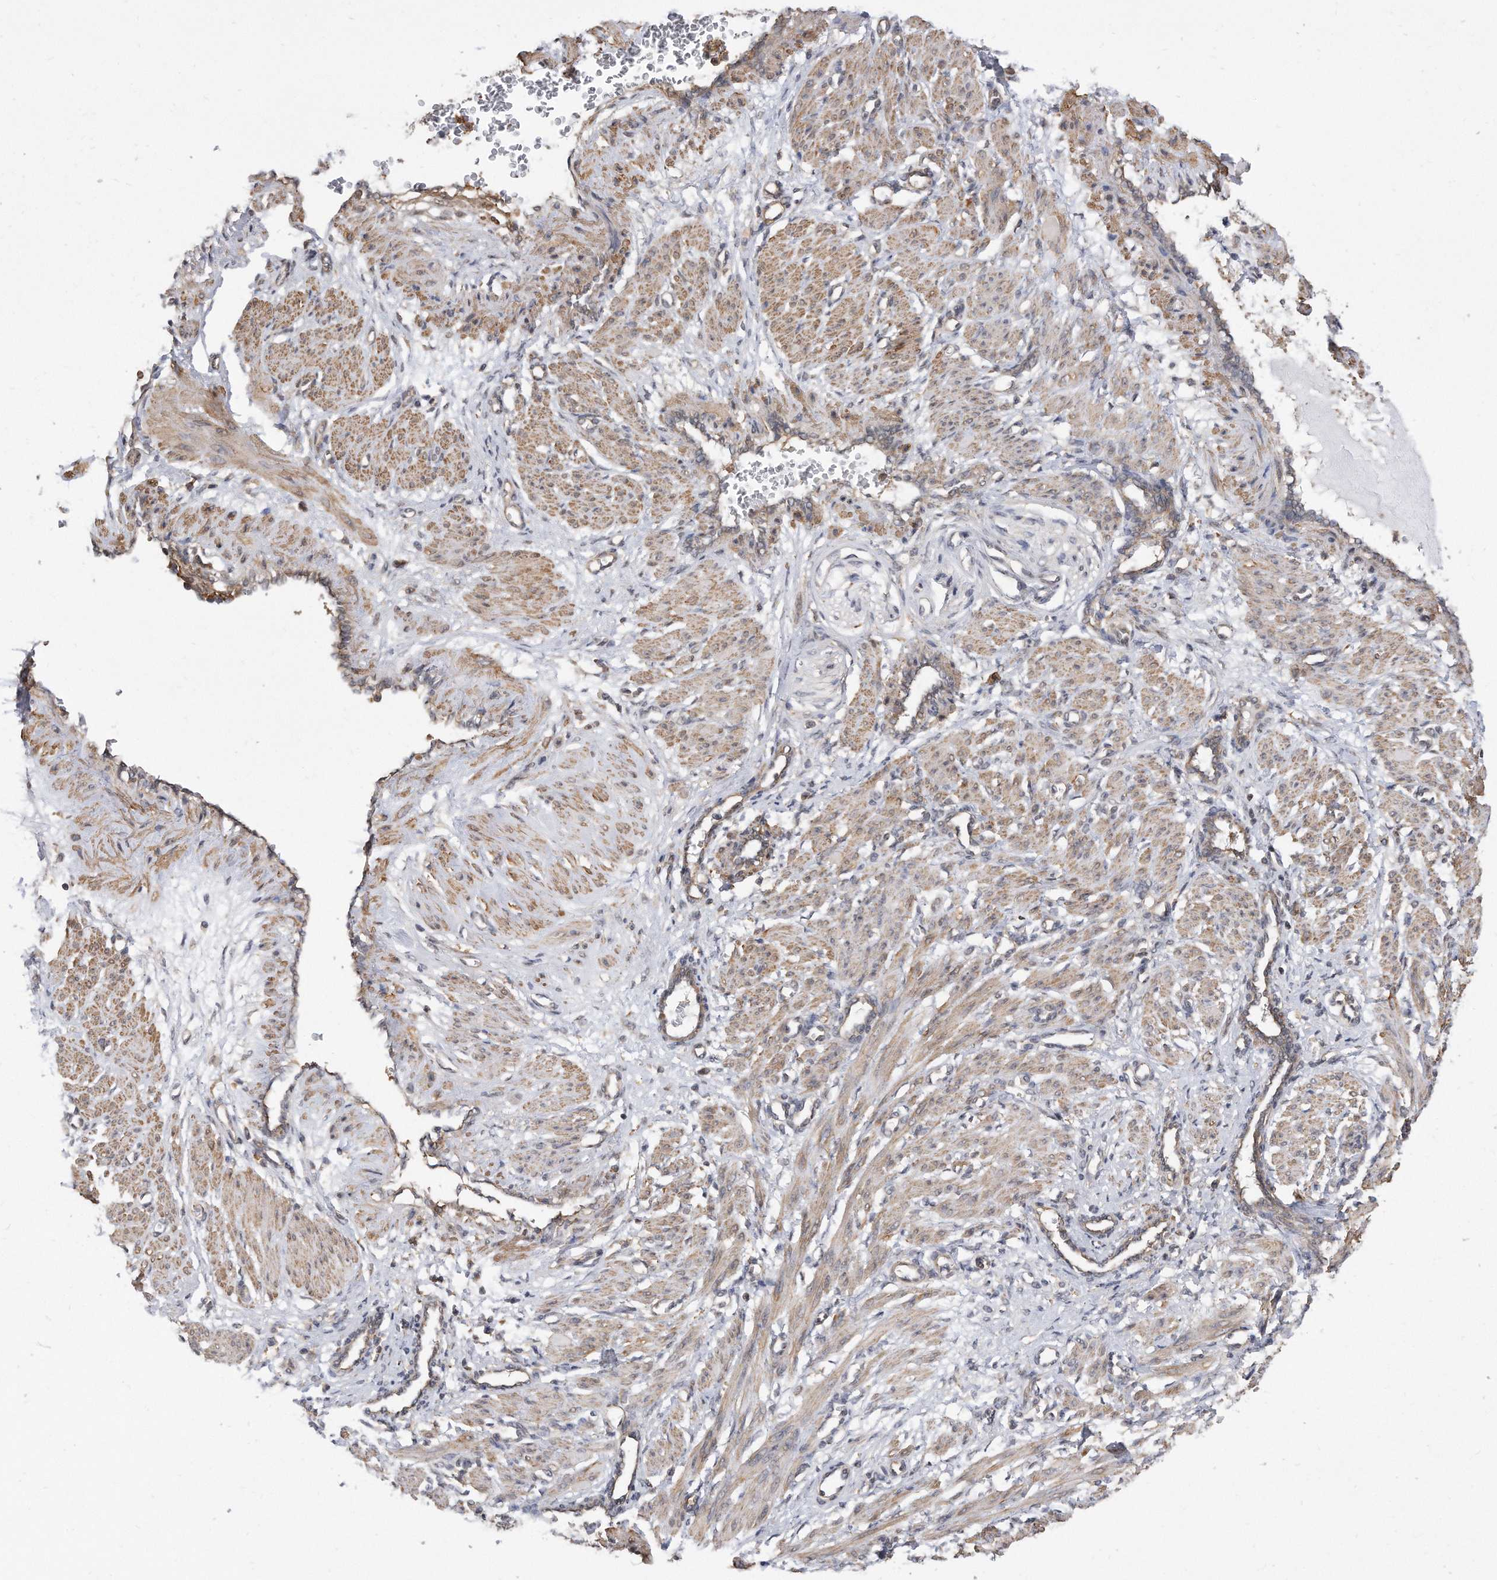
{"staining": {"intensity": "moderate", "quantity": ">75%", "location": "cytoplasmic/membranous"}, "tissue": "smooth muscle", "cell_type": "Smooth muscle cells", "image_type": "normal", "snomed": [{"axis": "morphology", "description": "Normal tissue, NOS"}, {"axis": "topography", "description": "Endometrium"}], "caption": "DAB immunohistochemical staining of unremarkable smooth muscle demonstrates moderate cytoplasmic/membranous protein positivity in about >75% of smooth muscle cells.", "gene": "TCP1", "patient": {"sex": "female", "age": 33}}